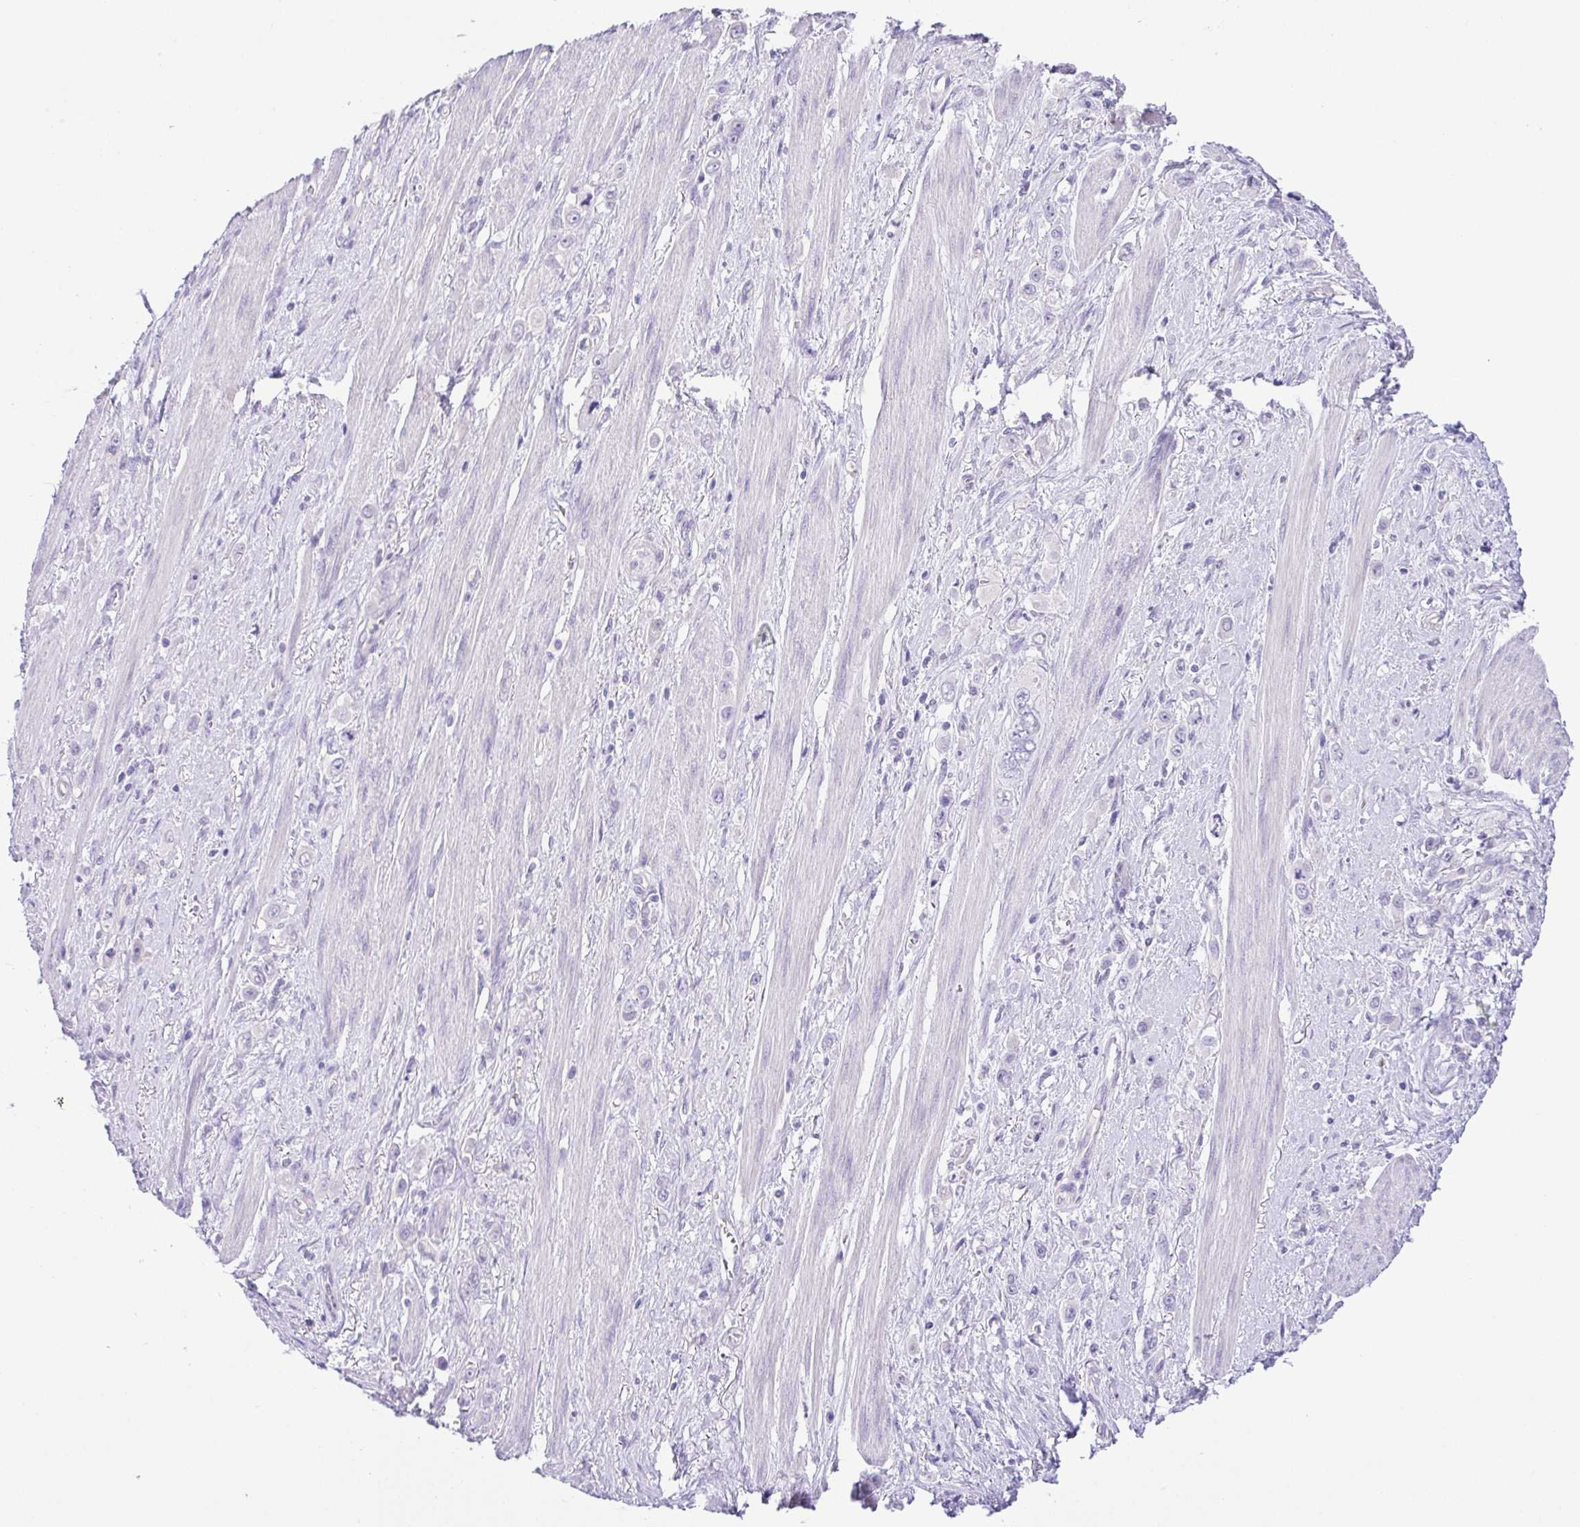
{"staining": {"intensity": "negative", "quantity": "none", "location": "none"}, "tissue": "stomach cancer", "cell_type": "Tumor cells", "image_type": "cancer", "snomed": [{"axis": "morphology", "description": "Adenocarcinoma, NOS"}, {"axis": "topography", "description": "Stomach, upper"}], "caption": "IHC image of neoplastic tissue: stomach cancer (adenocarcinoma) stained with DAB exhibits no significant protein expression in tumor cells.", "gene": "EPB42", "patient": {"sex": "male", "age": 75}}